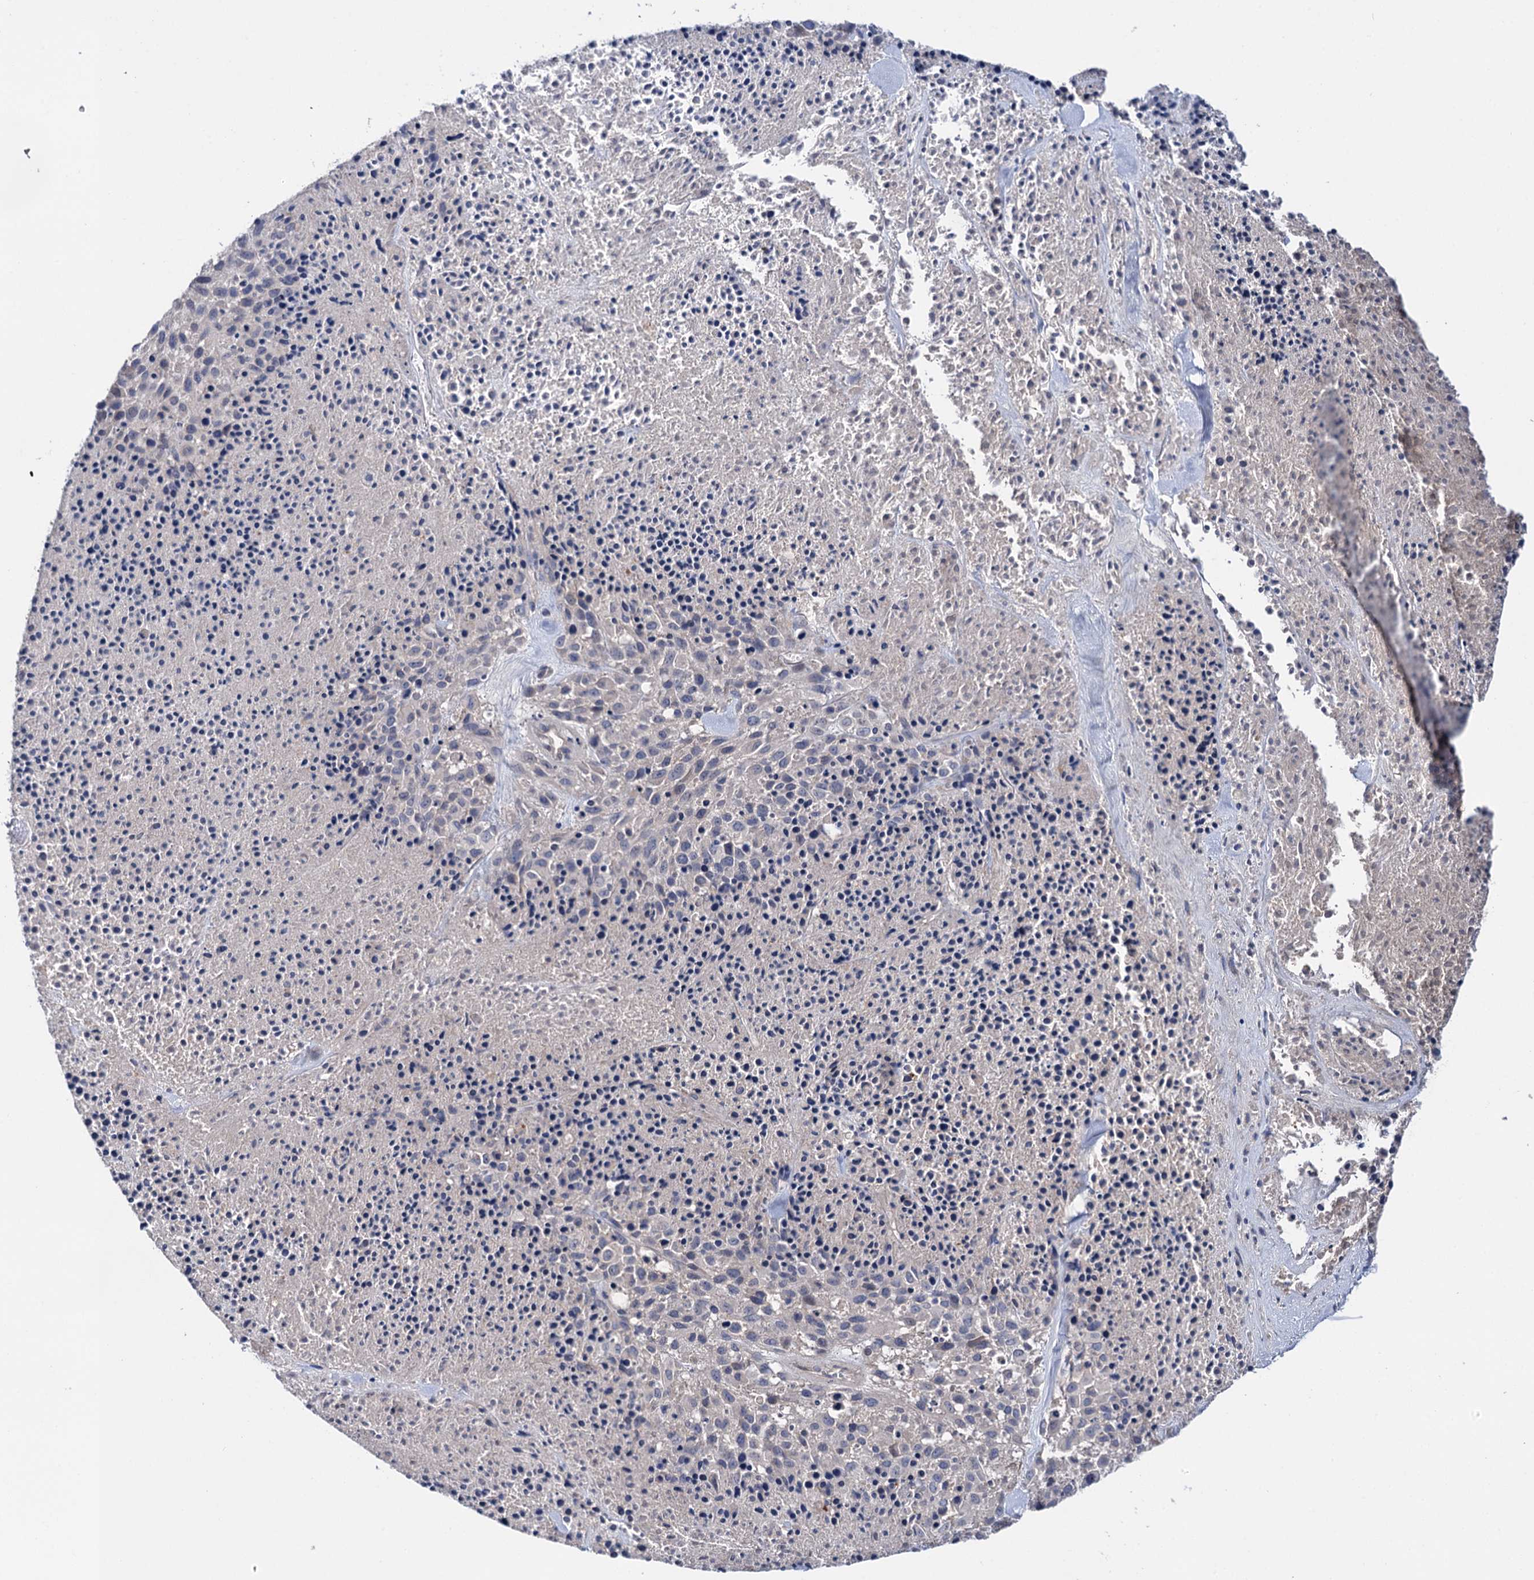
{"staining": {"intensity": "negative", "quantity": "none", "location": "none"}, "tissue": "melanoma", "cell_type": "Tumor cells", "image_type": "cancer", "snomed": [{"axis": "morphology", "description": "Malignant melanoma, Metastatic site"}, {"axis": "topography", "description": "Skin"}], "caption": "High power microscopy histopathology image of an immunohistochemistry micrograph of melanoma, revealing no significant positivity in tumor cells.", "gene": "PPP1R32", "patient": {"sex": "female", "age": 81}}